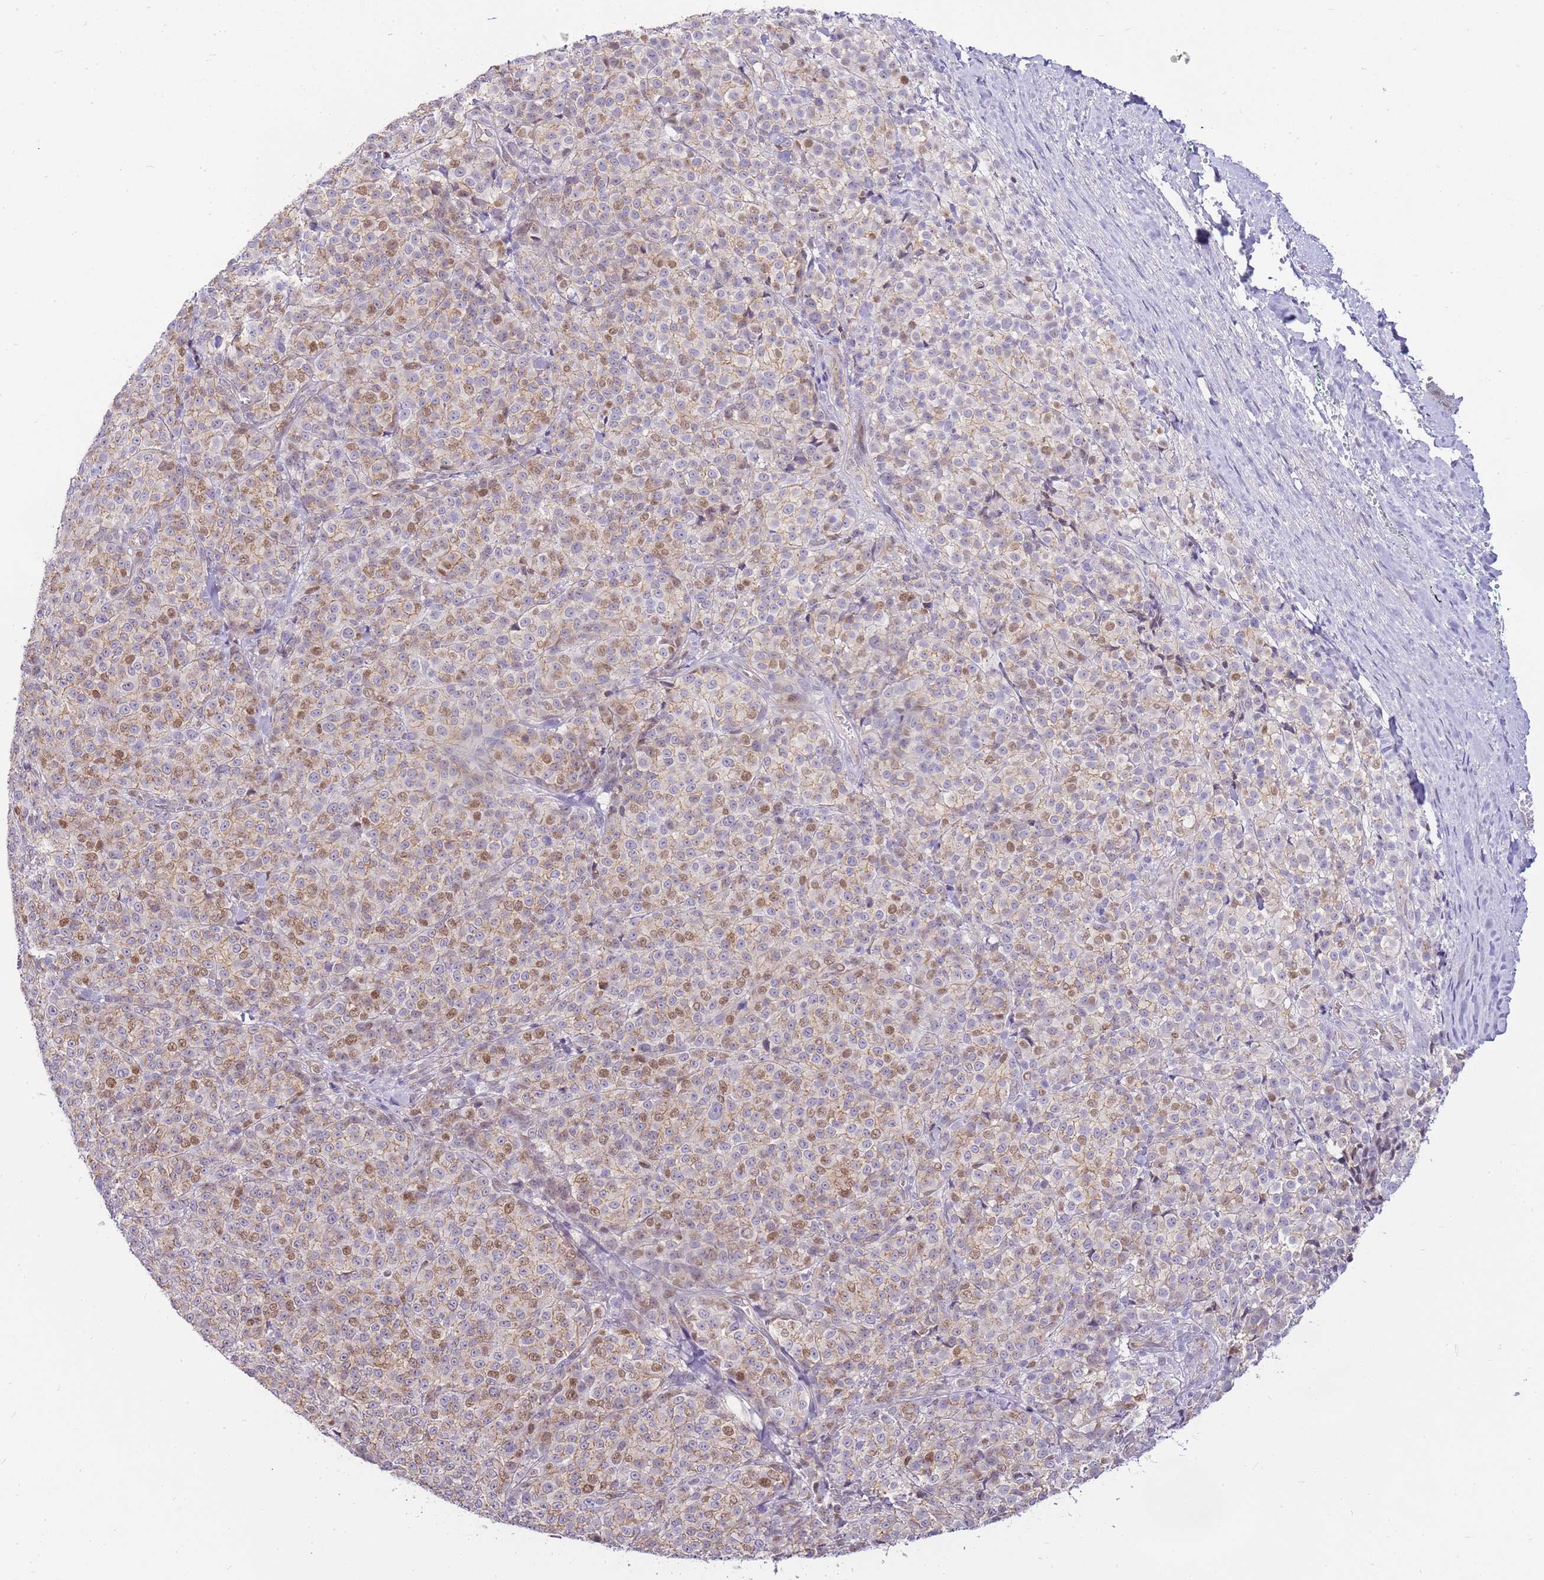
{"staining": {"intensity": "moderate", "quantity": "25%-75%", "location": "nuclear"}, "tissue": "melanoma", "cell_type": "Tumor cells", "image_type": "cancer", "snomed": [{"axis": "morphology", "description": "Normal tissue, NOS"}, {"axis": "morphology", "description": "Malignant melanoma, NOS"}, {"axis": "topography", "description": "Skin"}], "caption": "Malignant melanoma tissue demonstrates moderate nuclear positivity in about 25%-75% of tumor cells", "gene": "CLBA1", "patient": {"sex": "female", "age": 34}}